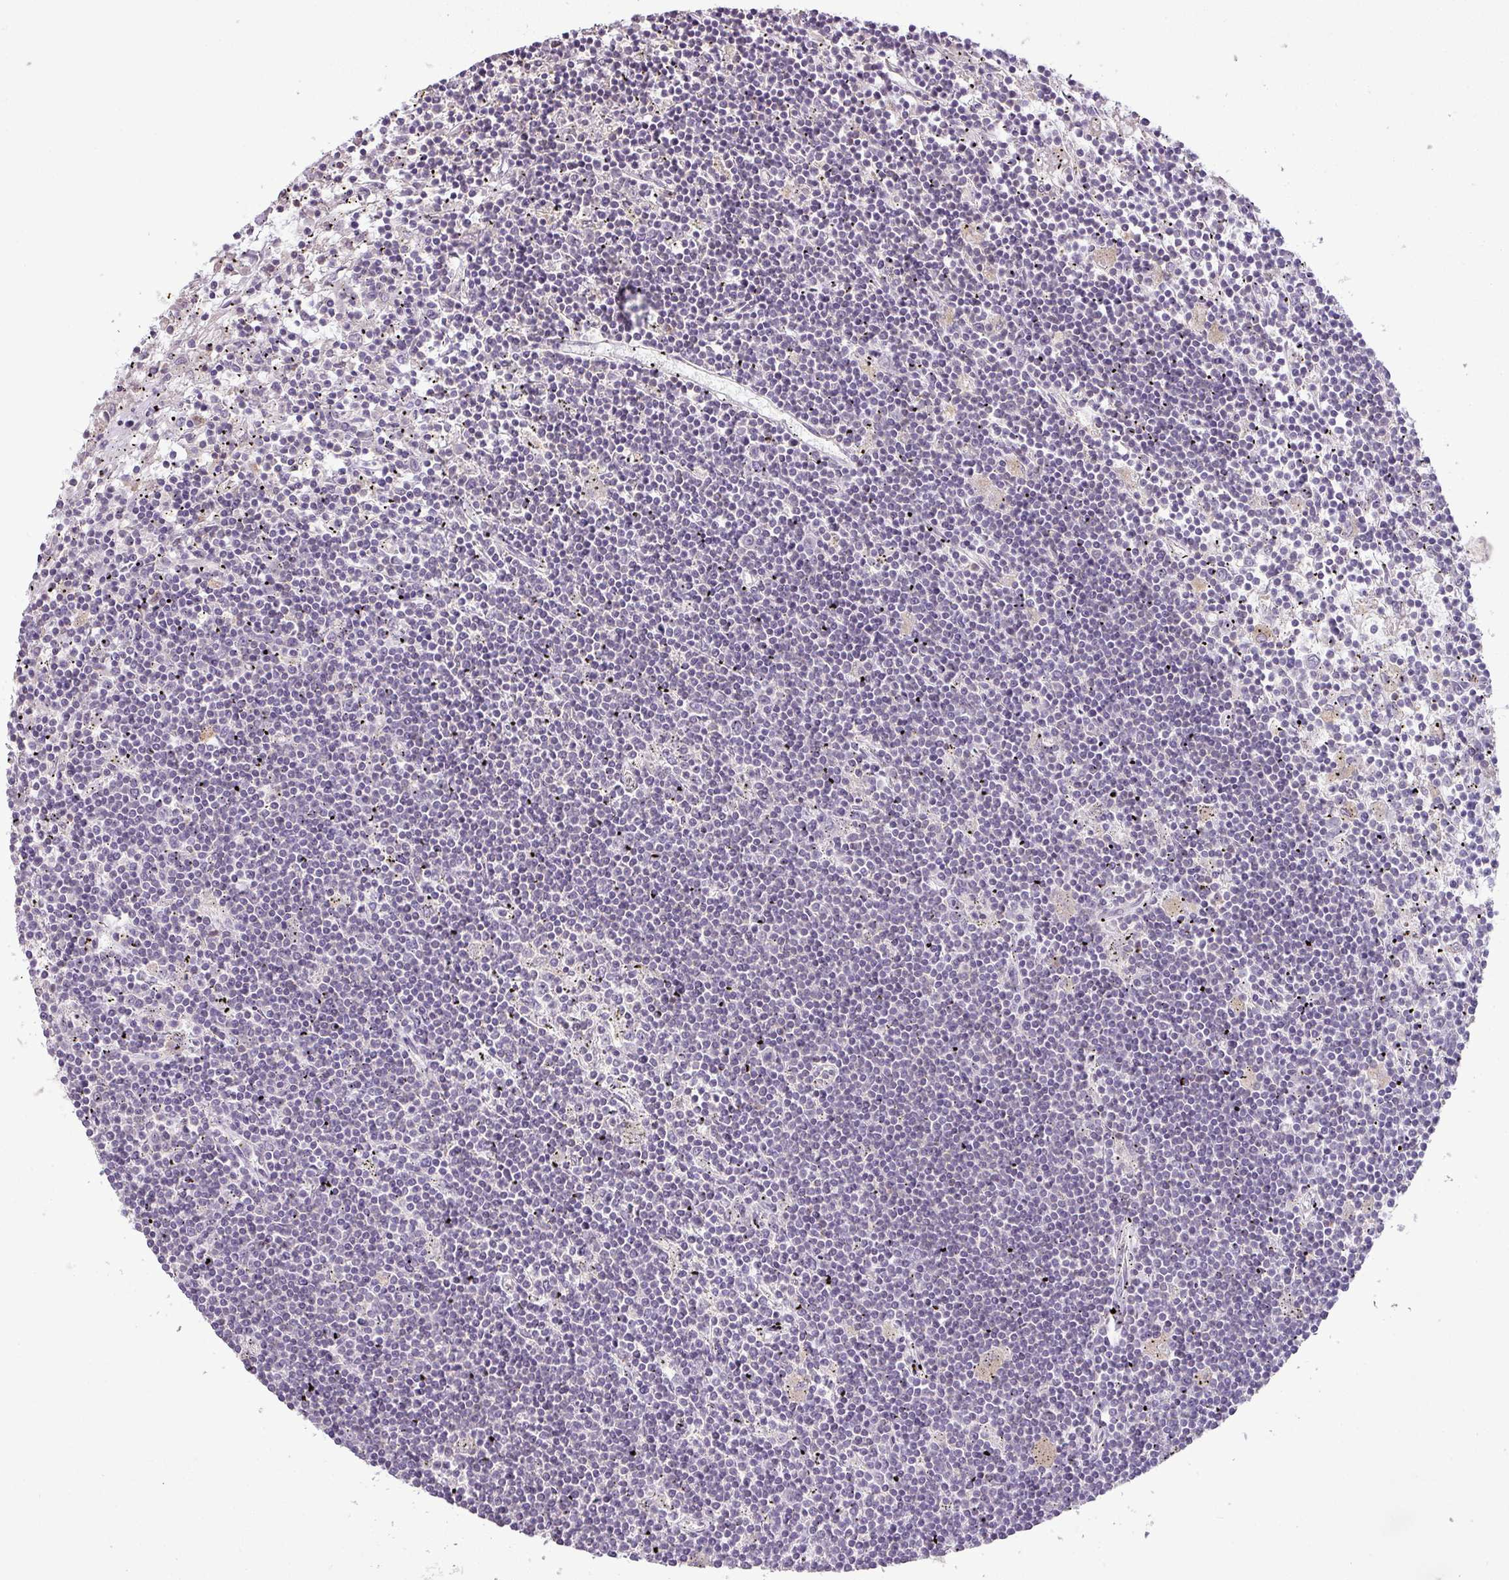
{"staining": {"intensity": "negative", "quantity": "none", "location": "none"}, "tissue": "lymphoma", "cell_type": "Tumor cells", "image_type": "cancer", "snomed": [{"axis": "morphology", "description": "Malignant lymphoma, non-Hodgkin's type, Low grade"}, {"axis": "topography", "description": "Spleen"}], "caption": "An immunohistochemistry (IHC) histopathology image of lymphoma is shown. There is no staining in tumor cells of lymphoma.", "gene": "LY9", "patient": {"sex": "male", "age": 76}}